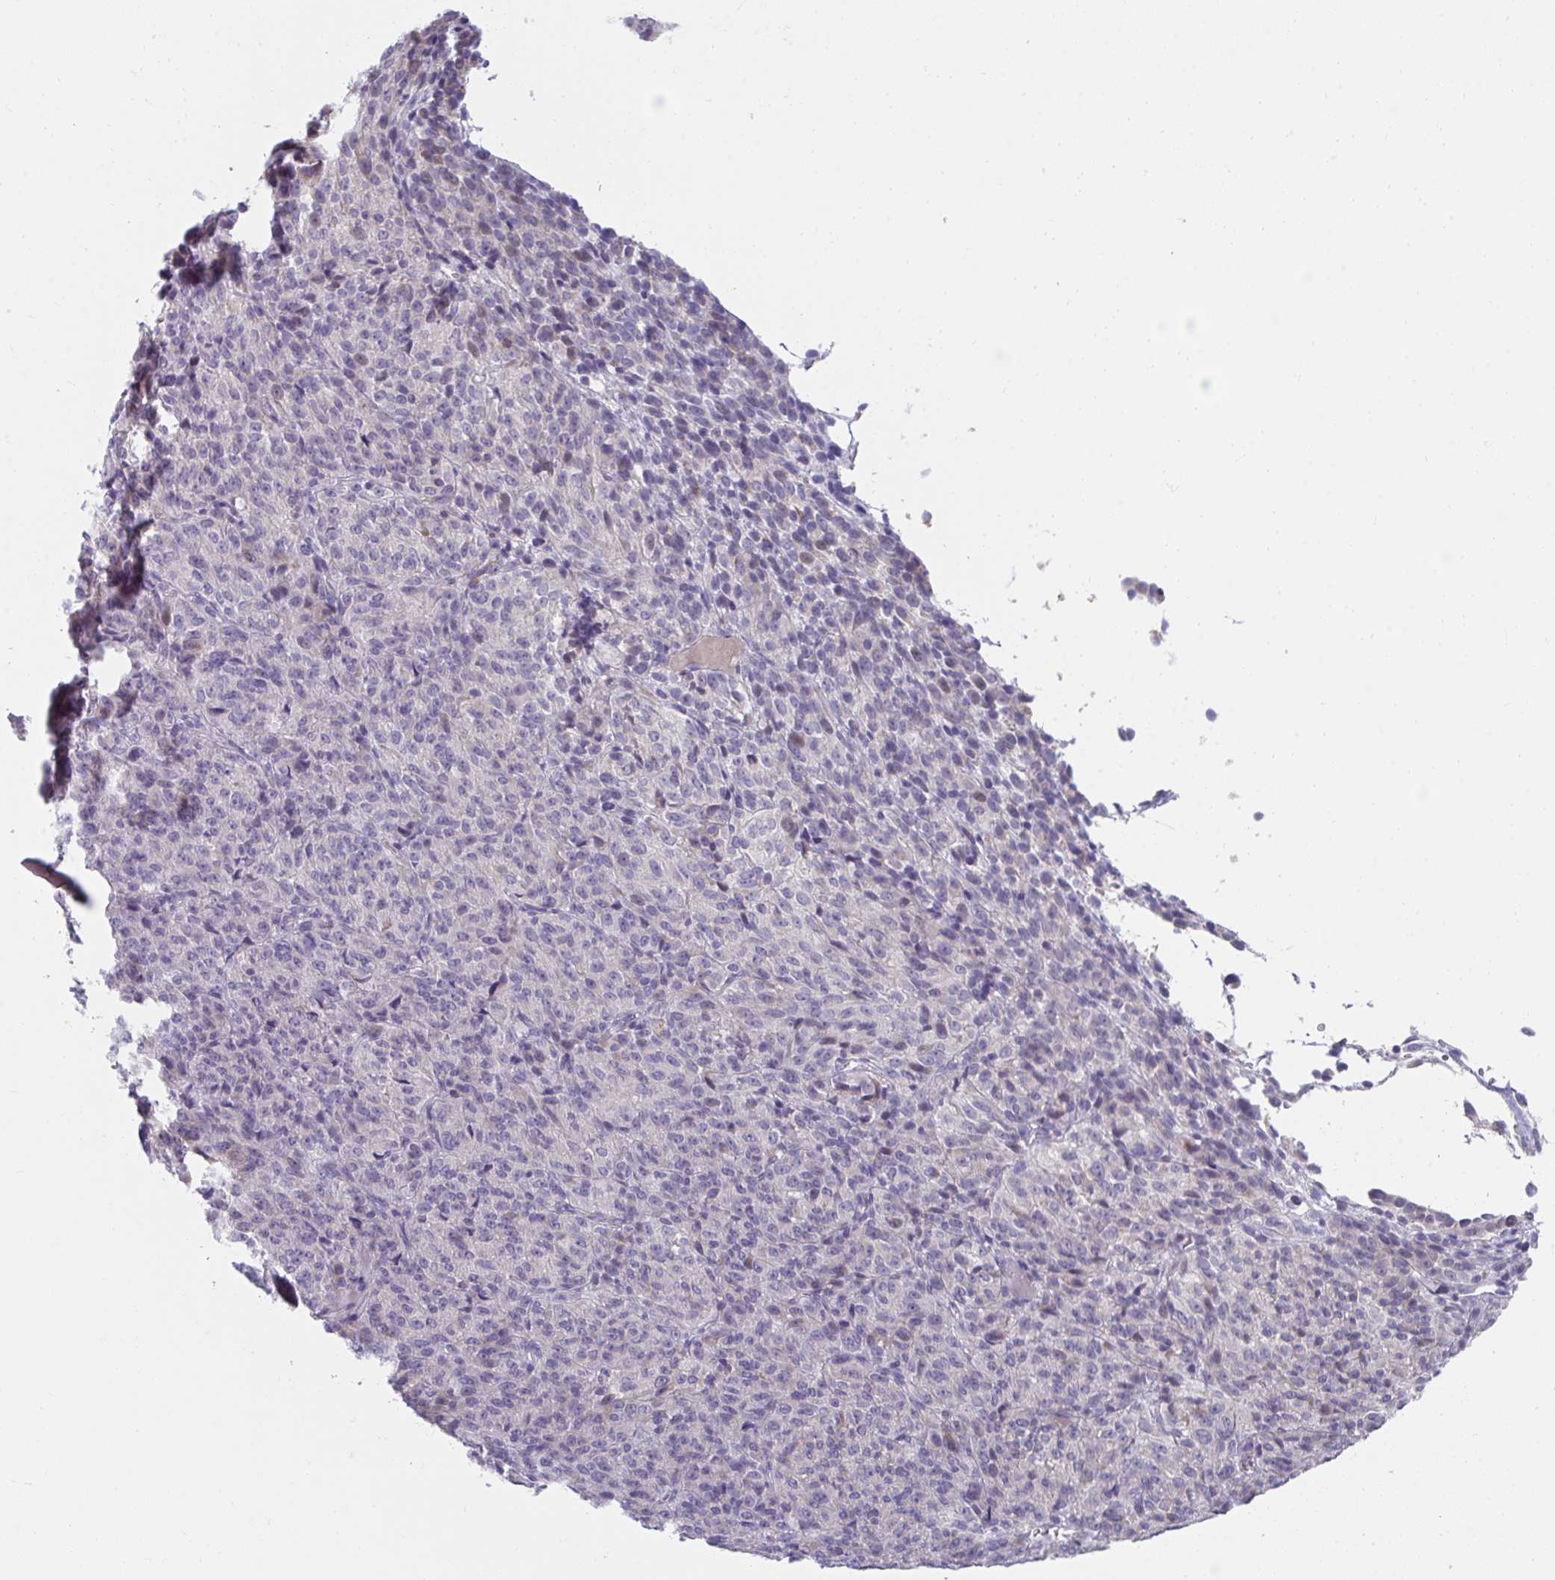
{"staining": {"intensity": "negative", "quantity": "none", "location": "none"}, "tissue": "melanoma", "cell_type": "Tumor cells", "image_type": "cancer", "snomed": [{"axis": "morphology", "description": "Malignant melanoma, Metastatic site"}, {"axis": "topography", "description": "Brain"}], "caption": "The photomicrograph reveals no significant positivity in tumor cells of malignant melanoma (metastatic site).", "gene": "SLAMF7", "patient": {"sex": "female", "age": 56}}